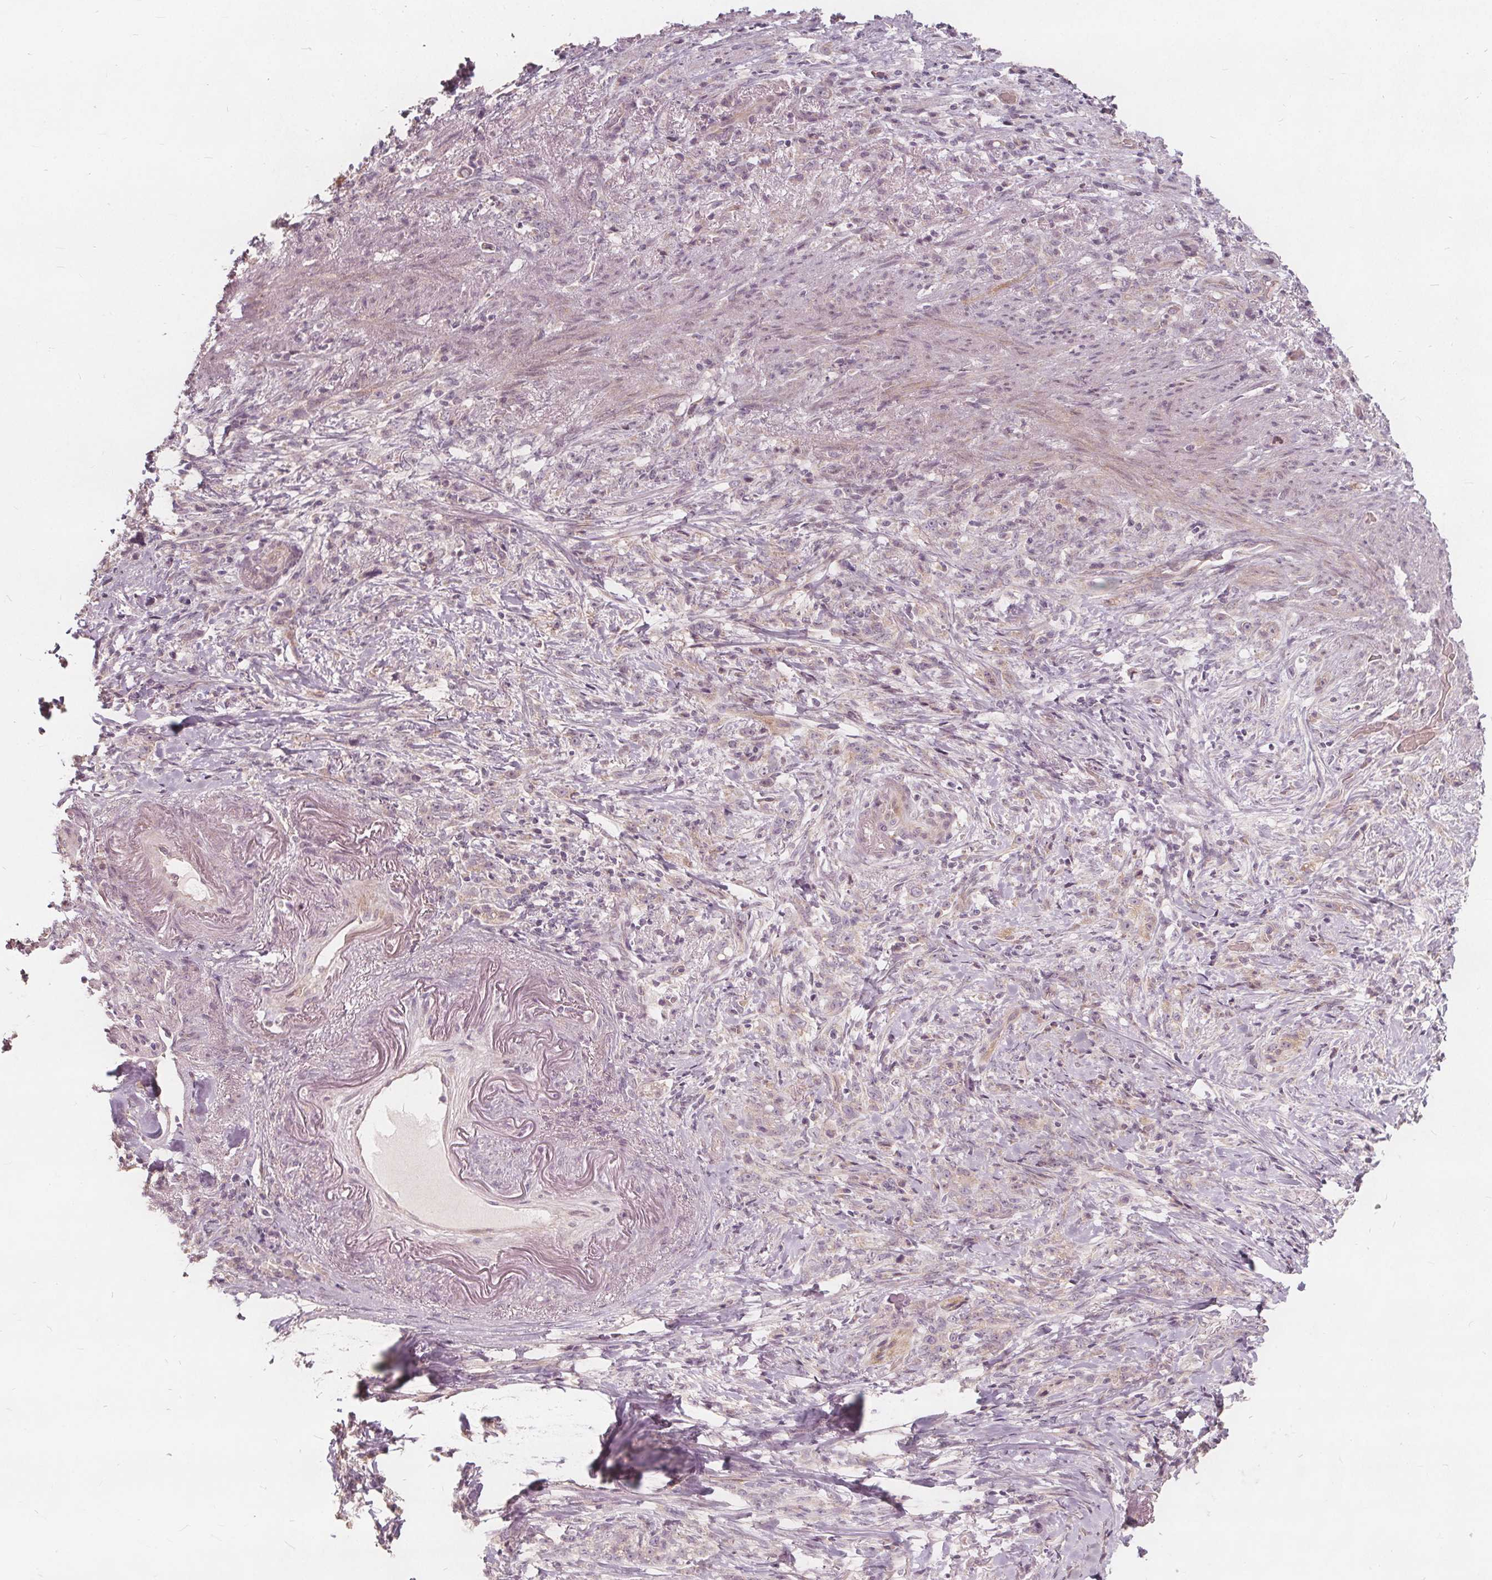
{"staining": {"intensity": "negative", "quantity": "none", "location": "none"}, "tissue": "stomach cancer", "cell_type": "Tumor cells", "image_type": "cancer", "snomed": [{"axis": "morphology", "description": "Adenocarcinoma, NOS"}, {"axis": "topography", "description": "Stomach, lower"}], "caption": "High power microscopy micrograph of an immunohistochemistry (IHC) histopathology image of stomach cancer, revealing no significant expression in tumor cells.", "gene": "PTPRT", "patient": {"sex": "male", "age": 88}}